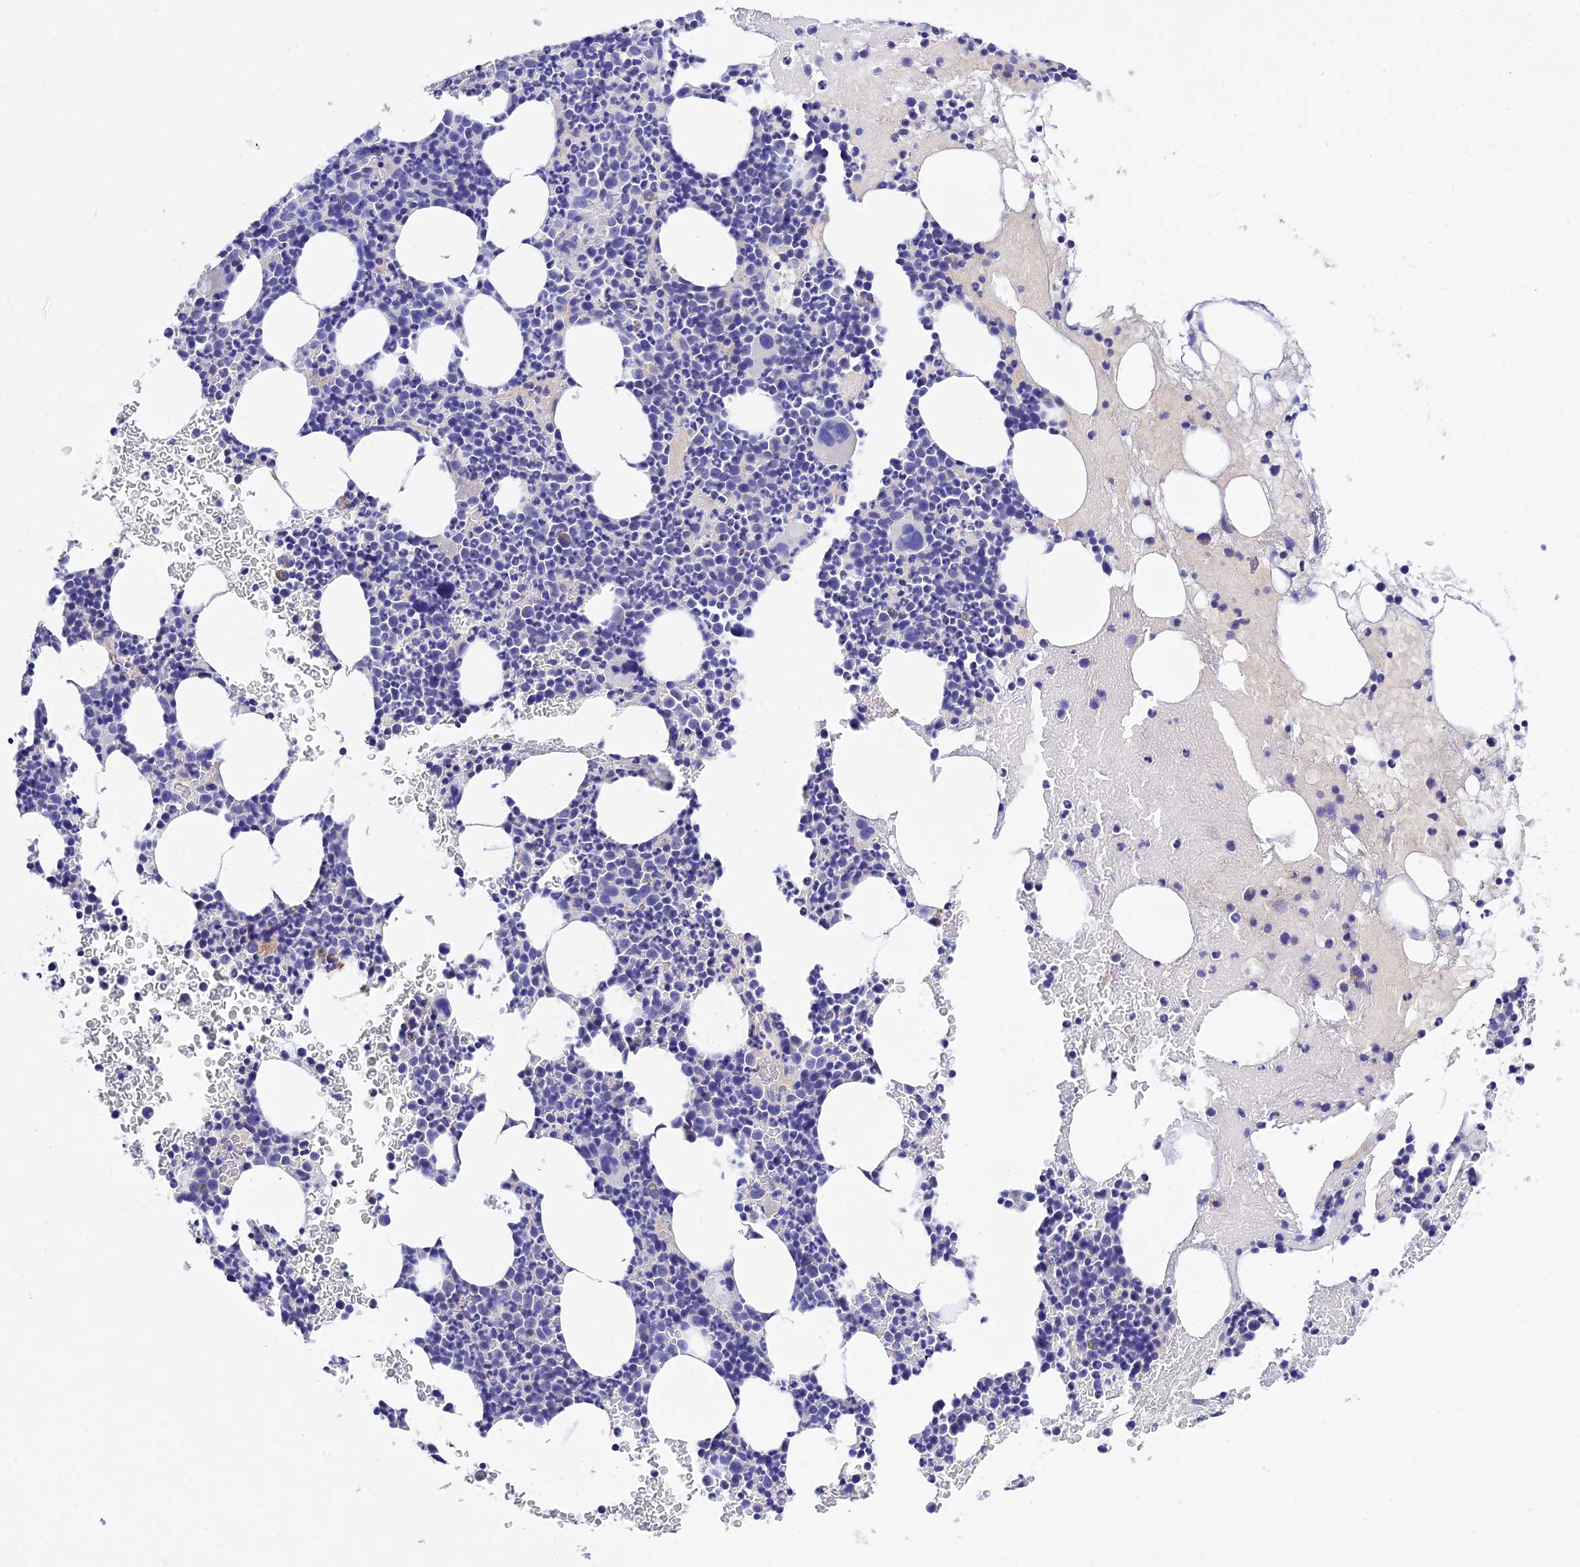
{"staining": {"intensity": "negative", "quantity": "none", "location": "none"}, "tissue": "bone marrow", "cell_type": "Hematopoietic cells", "image_type": "normal", "snomed": [{"axis": "morphology", "description": "Normal tissue, NOS"}, {"axis": "topography", "description": "Bone marrow"}], "caption": "High power microscopy image of an immunohistochemistry (IHC) photomicrograph of benign bone marrow, revealing no significant staining in hematopoietic cells.", "gene": "MS4A5", "patient": {"sex": "female", "age": 83}}